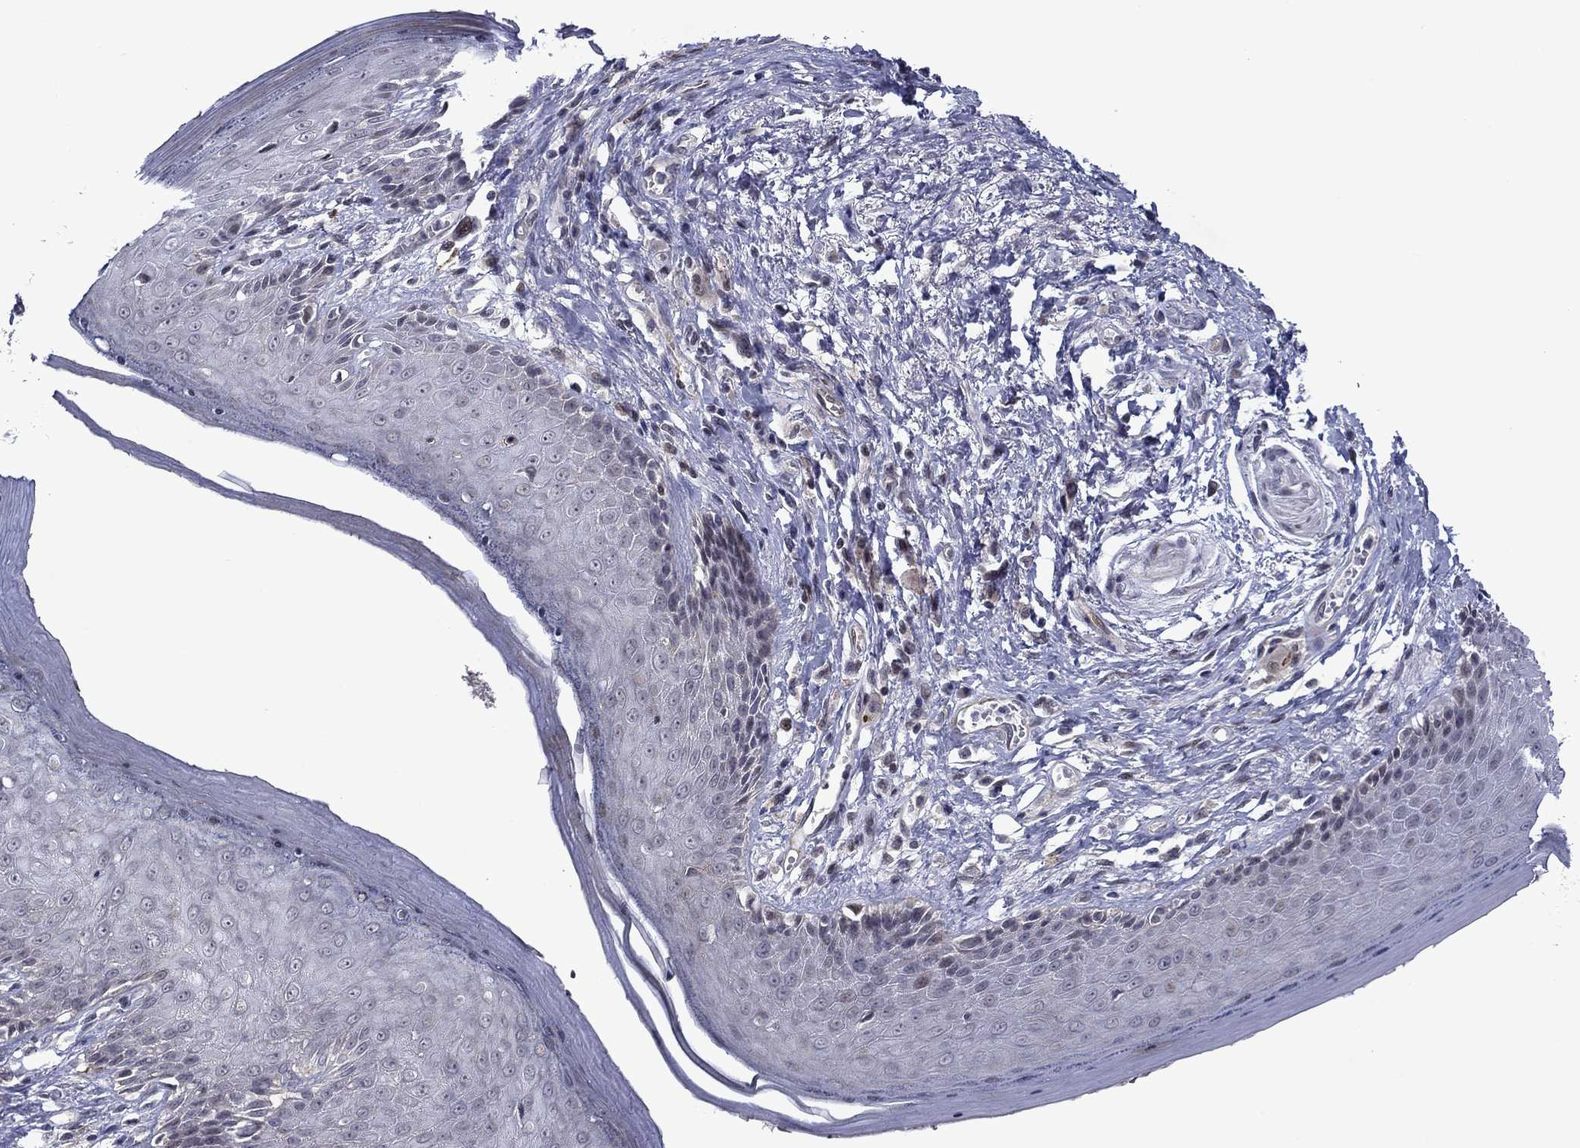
{"staining": {"intensity": "negative", "quantity": "none", "location": "none"}, "tissue": "skin", "cell_type": "Epidermal cells", "image_type": "normal", "snomed": [{"axis": "morphology", "description": "Normal tissue, NOS"}, {"axis": "morphology", "description": "Adenocarcinoma, NOS"}, {"axis": "topography", "description": "Rectum"}, {"axis": "topography", "description": "Anal"}], "caption": "This is a histopathology image of immunohistochemistry staining of normal skin, which shows no positivity in epidermal cells. (Stains: DAB (3,3'-diaminobenzidine) immunohistochemistry with hematoxylin counter stain, Microscopy: brightfield microscopy at high magnification).", "gene": "B3GAT1", "patient": {"sex": "female", "age": 68}}